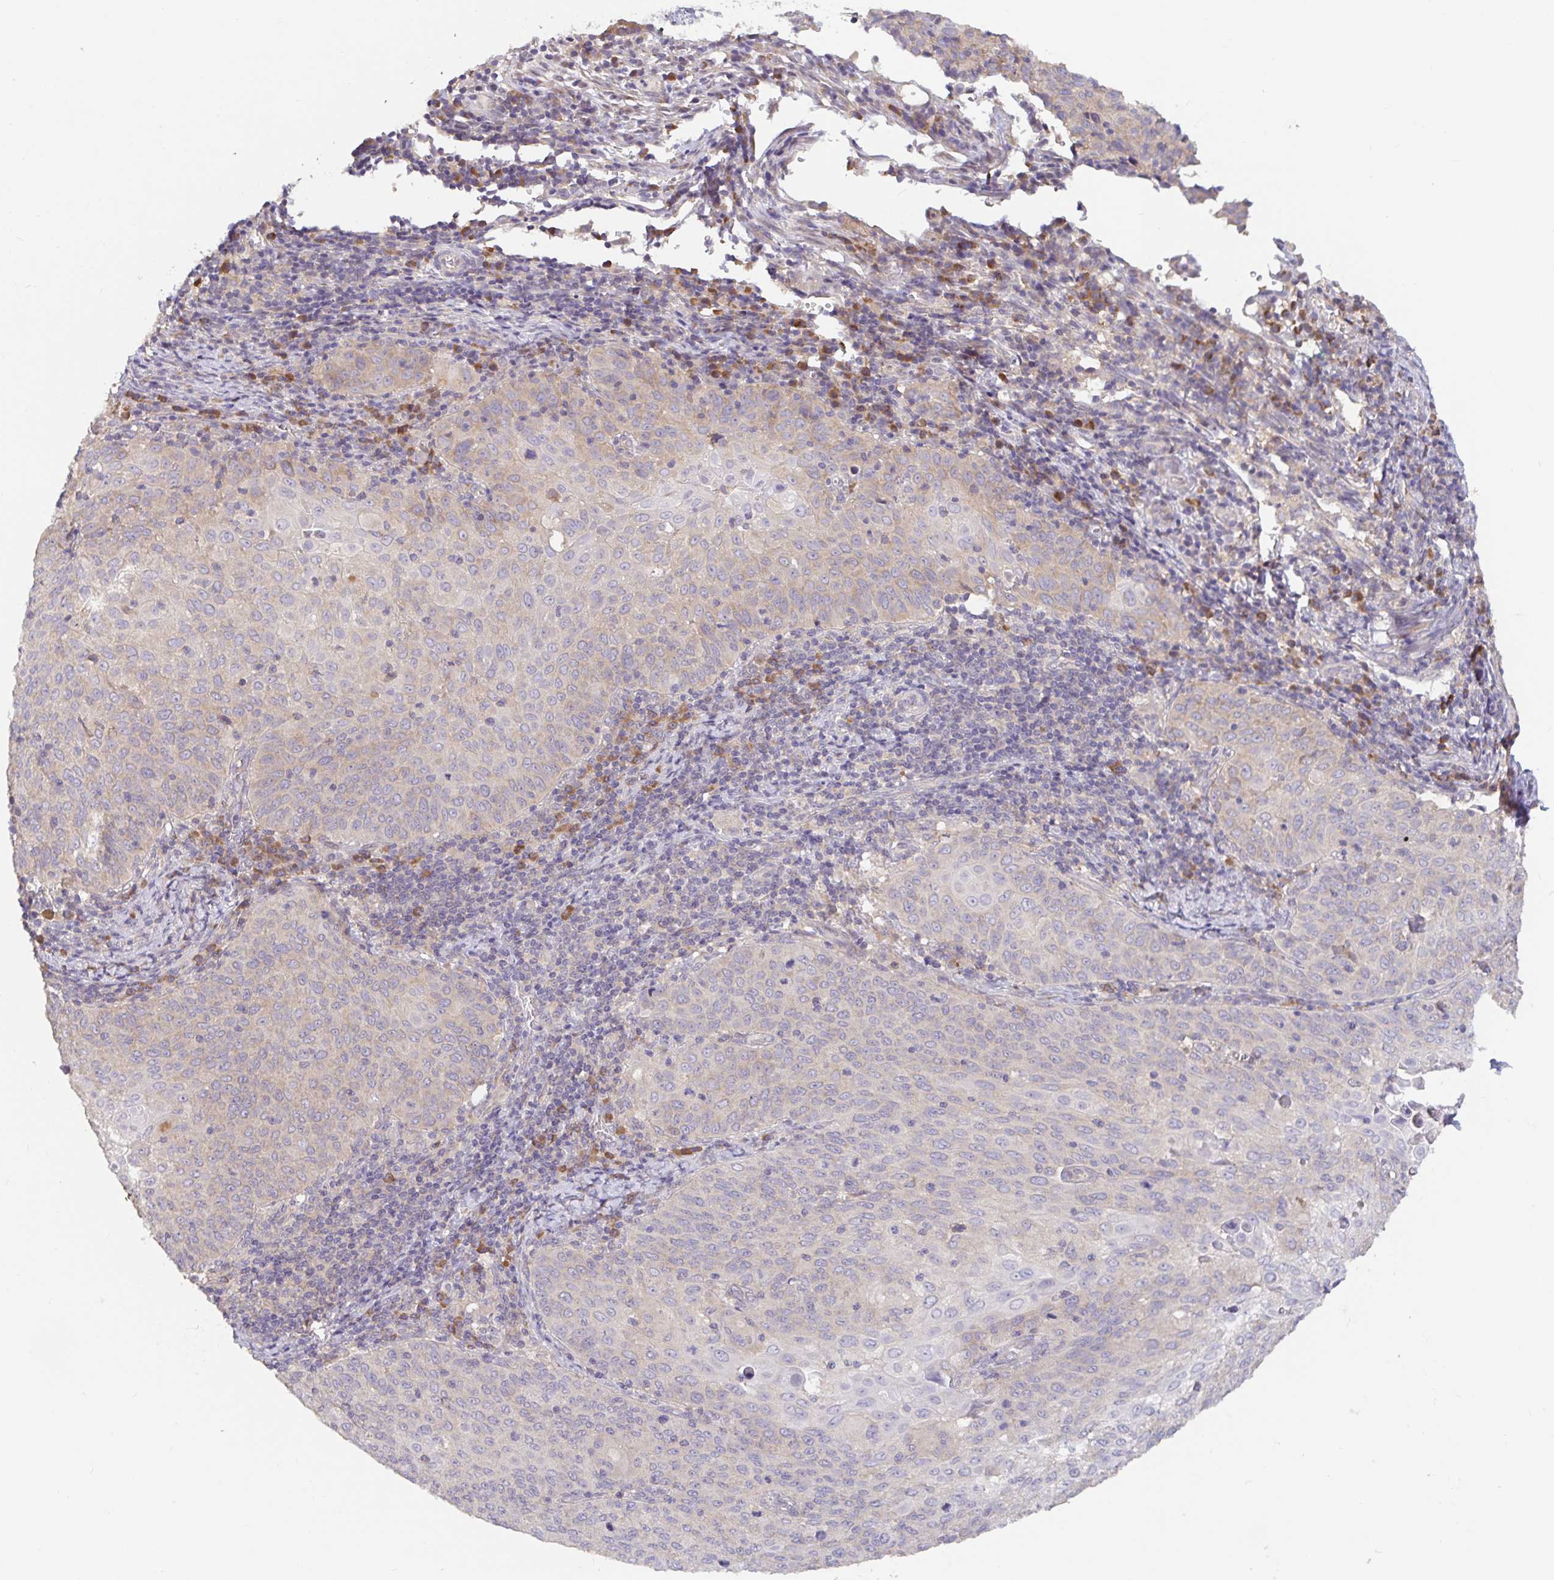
{"staining": {"intensity": "negative", "quantity": "none", "location": "none"}, "tissue": "cervical cancer", "cell_type": "Tumor cells", "image_type": "cancer", "snomed": [{"axis": "morphology", "description": "Squamous cell carcinoma, NOS"}, {"axis": "topography", "description": "Cervix"}], "caption": "This is an IHC micrograph of cervical squamous cell carcinoma. There is no staining in tumor cells.", "gene": "LARP1", "patient": {"sex": "female", "age": 65}}